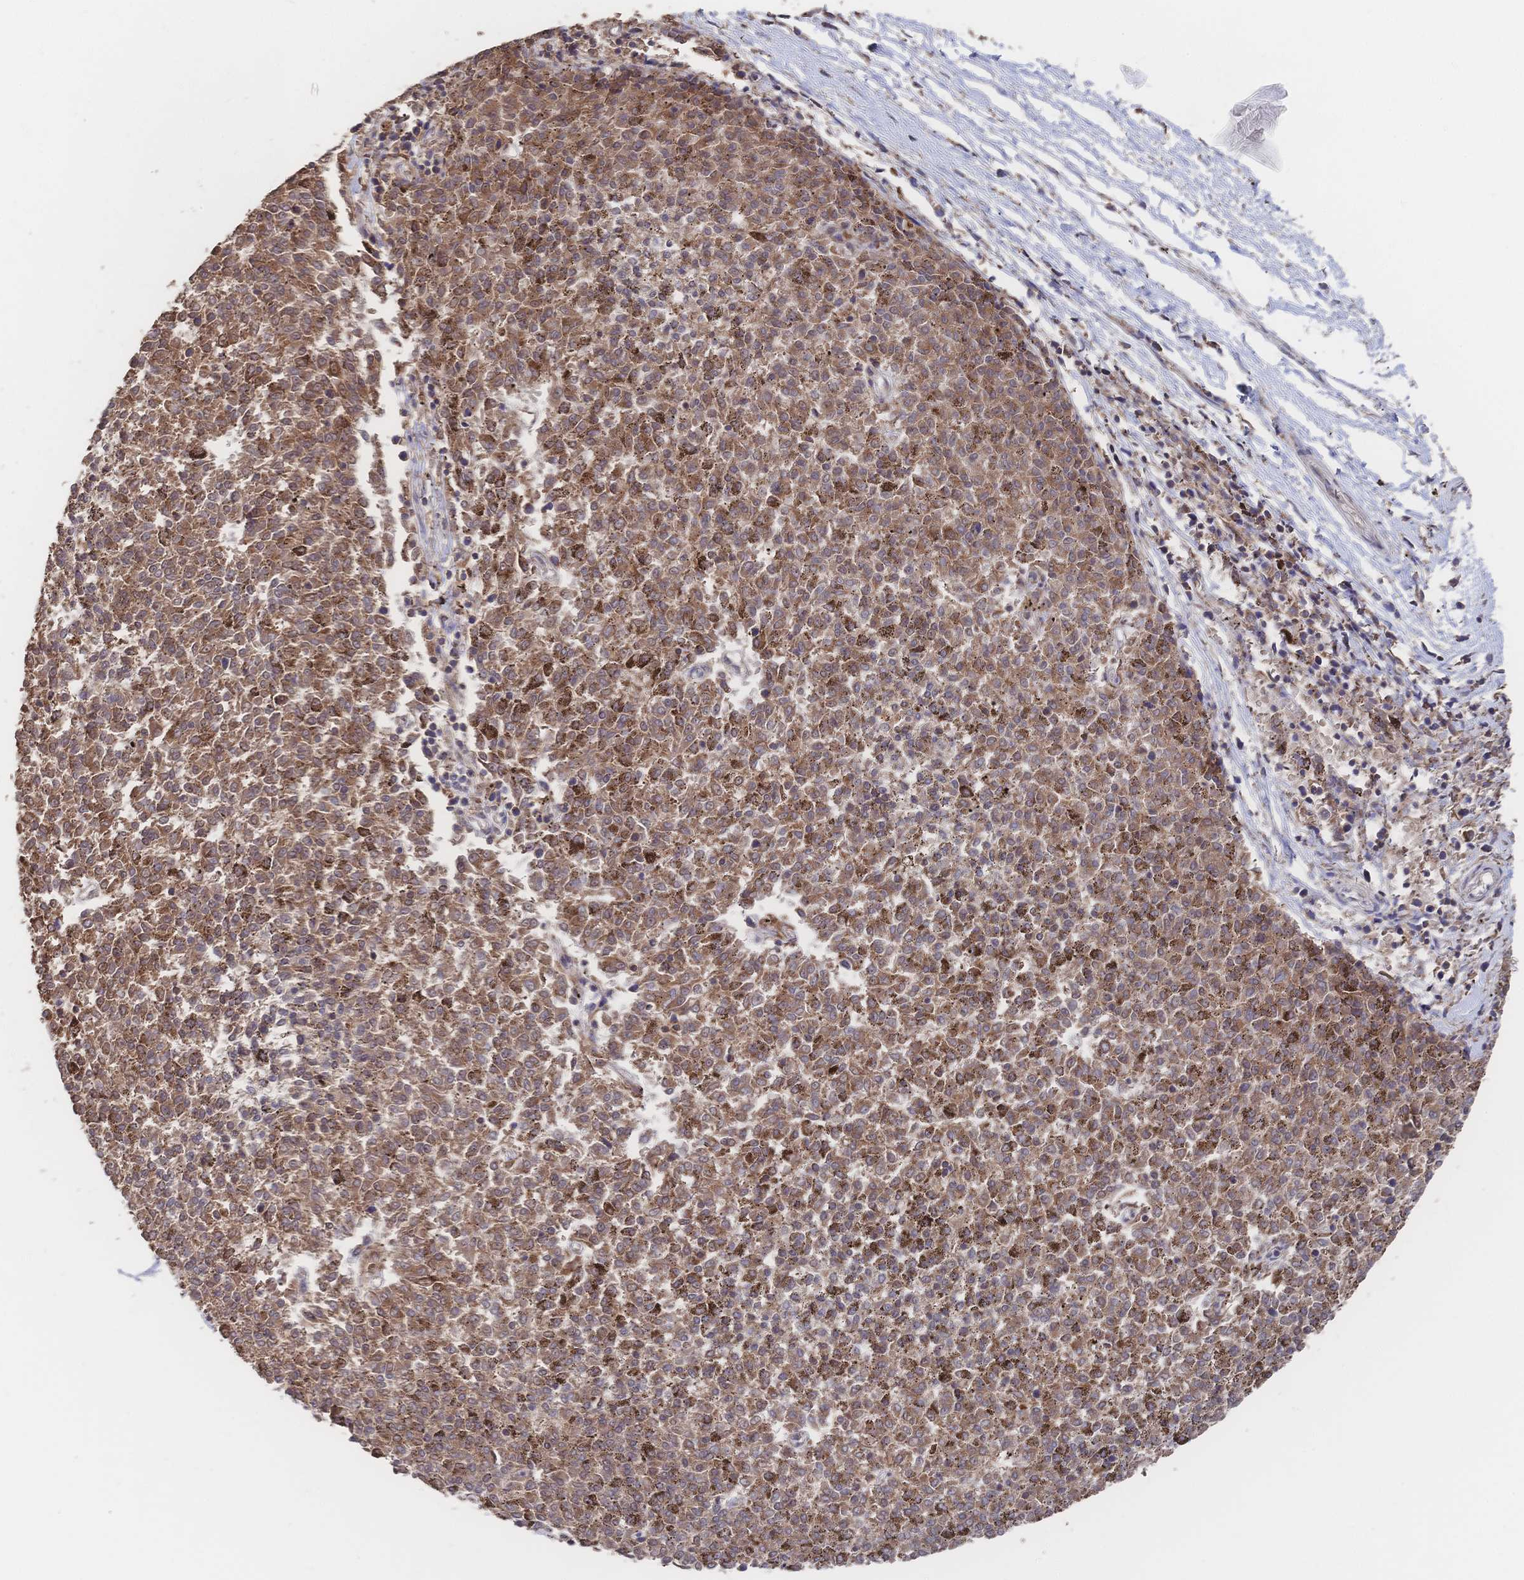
{"staining": {"intensity": "moderate", "quantity": ">75%", "location": "cytoplasmic/membranous"}, "tissue": "melanoma", "cell_type": "Tumor cells", "image_type": "cancer", "snomed": [{"axis": "morphology", "description": "Malignant melanoma, NOS"}, {"axis": "topography", "description": "Skin"}], "caption": "Immunohistochemical staining of melanoma reveals medium levels of moderate cytoplasmic/membranous protein expression in about >75% of tumor cells.", "gene": "DNAJA4", "patient": {"sex": "female", "age": 72}}